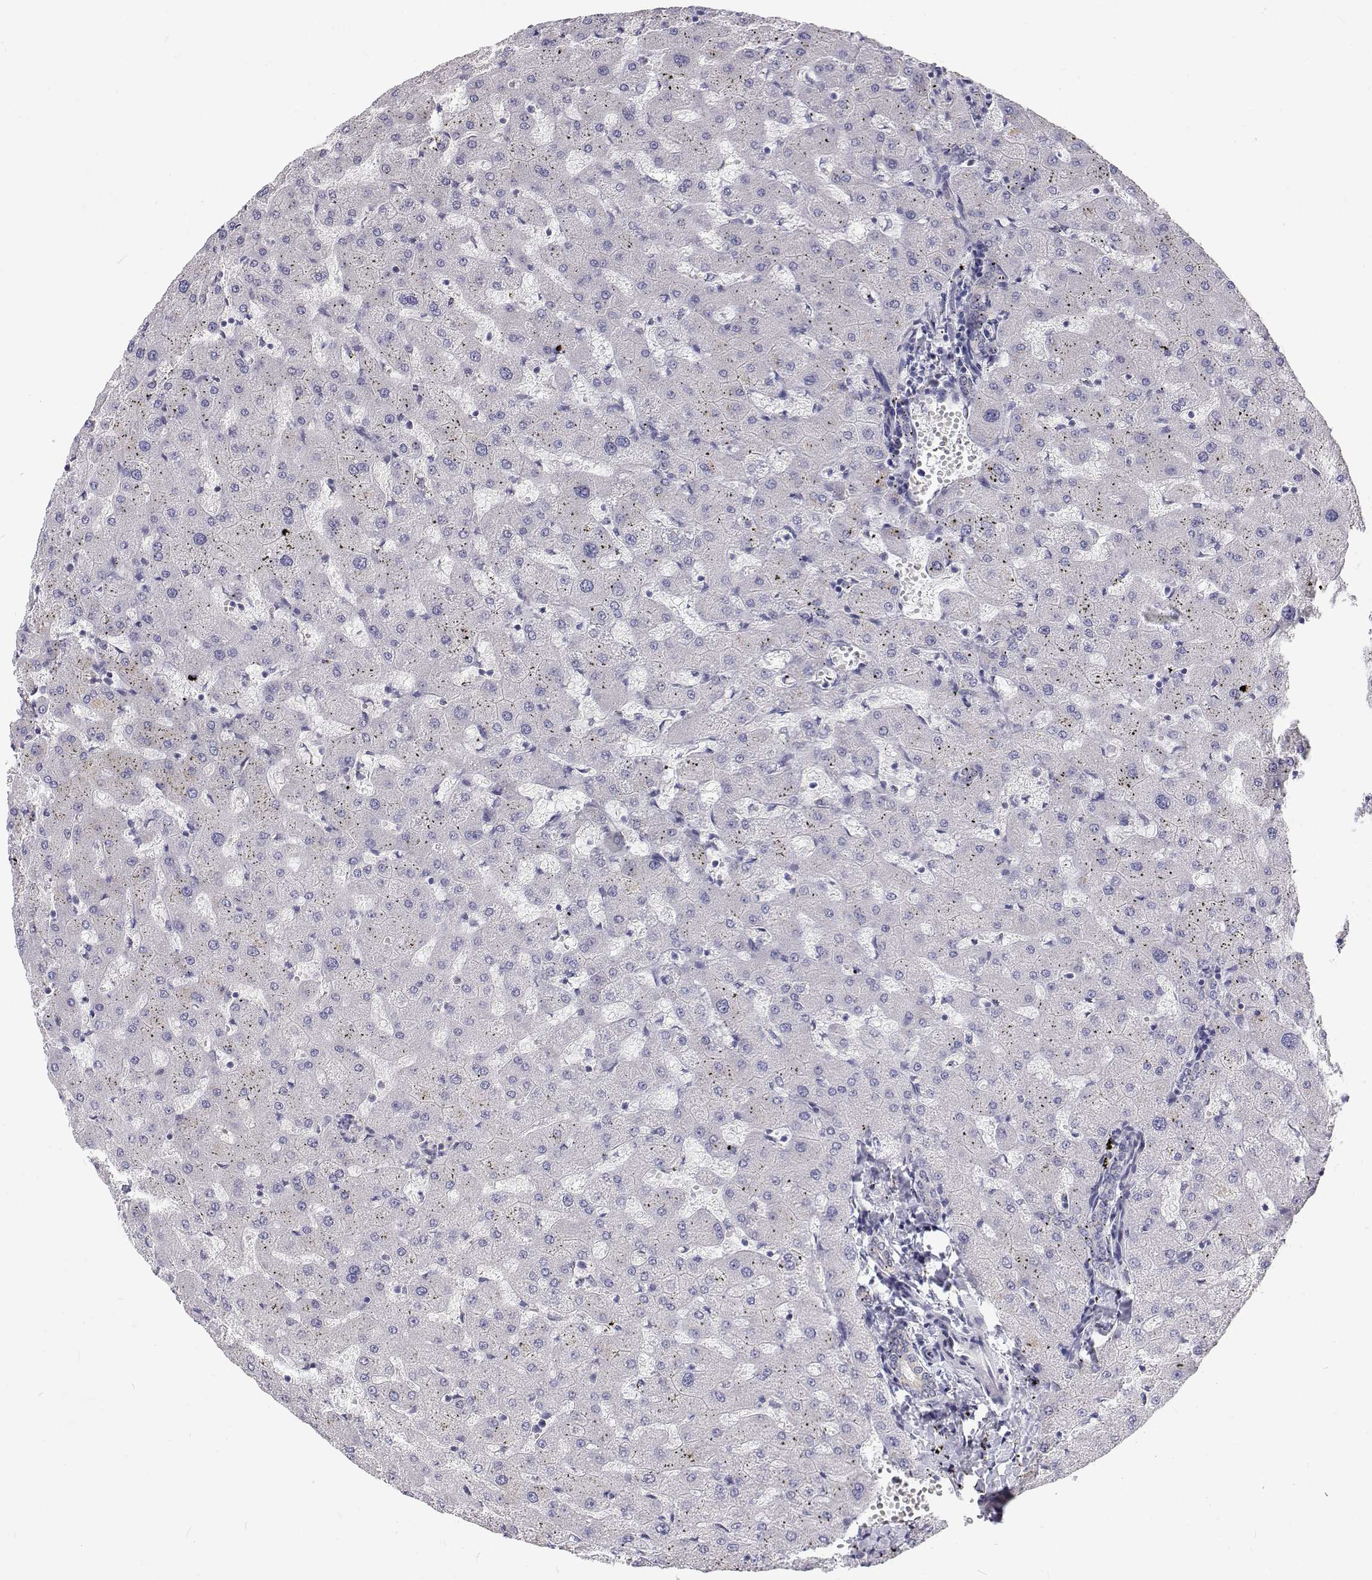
{"staining": {"intensity": "negative", "quantity": "none", "location": "none"}, "tissue": "liver", "cell_type": "Cholangiocytes", "image_type": "normal", "snomed": [{"axis": "morphology", "description": "Normal tissue, NOS"}, {"axis": "topography", "description": "Liver"}], "caption": "The image shows no significant positivity in cholangiocytes of liver.", "gene": "GSDMA", "patient": {"sex": "female", "age": 63}}